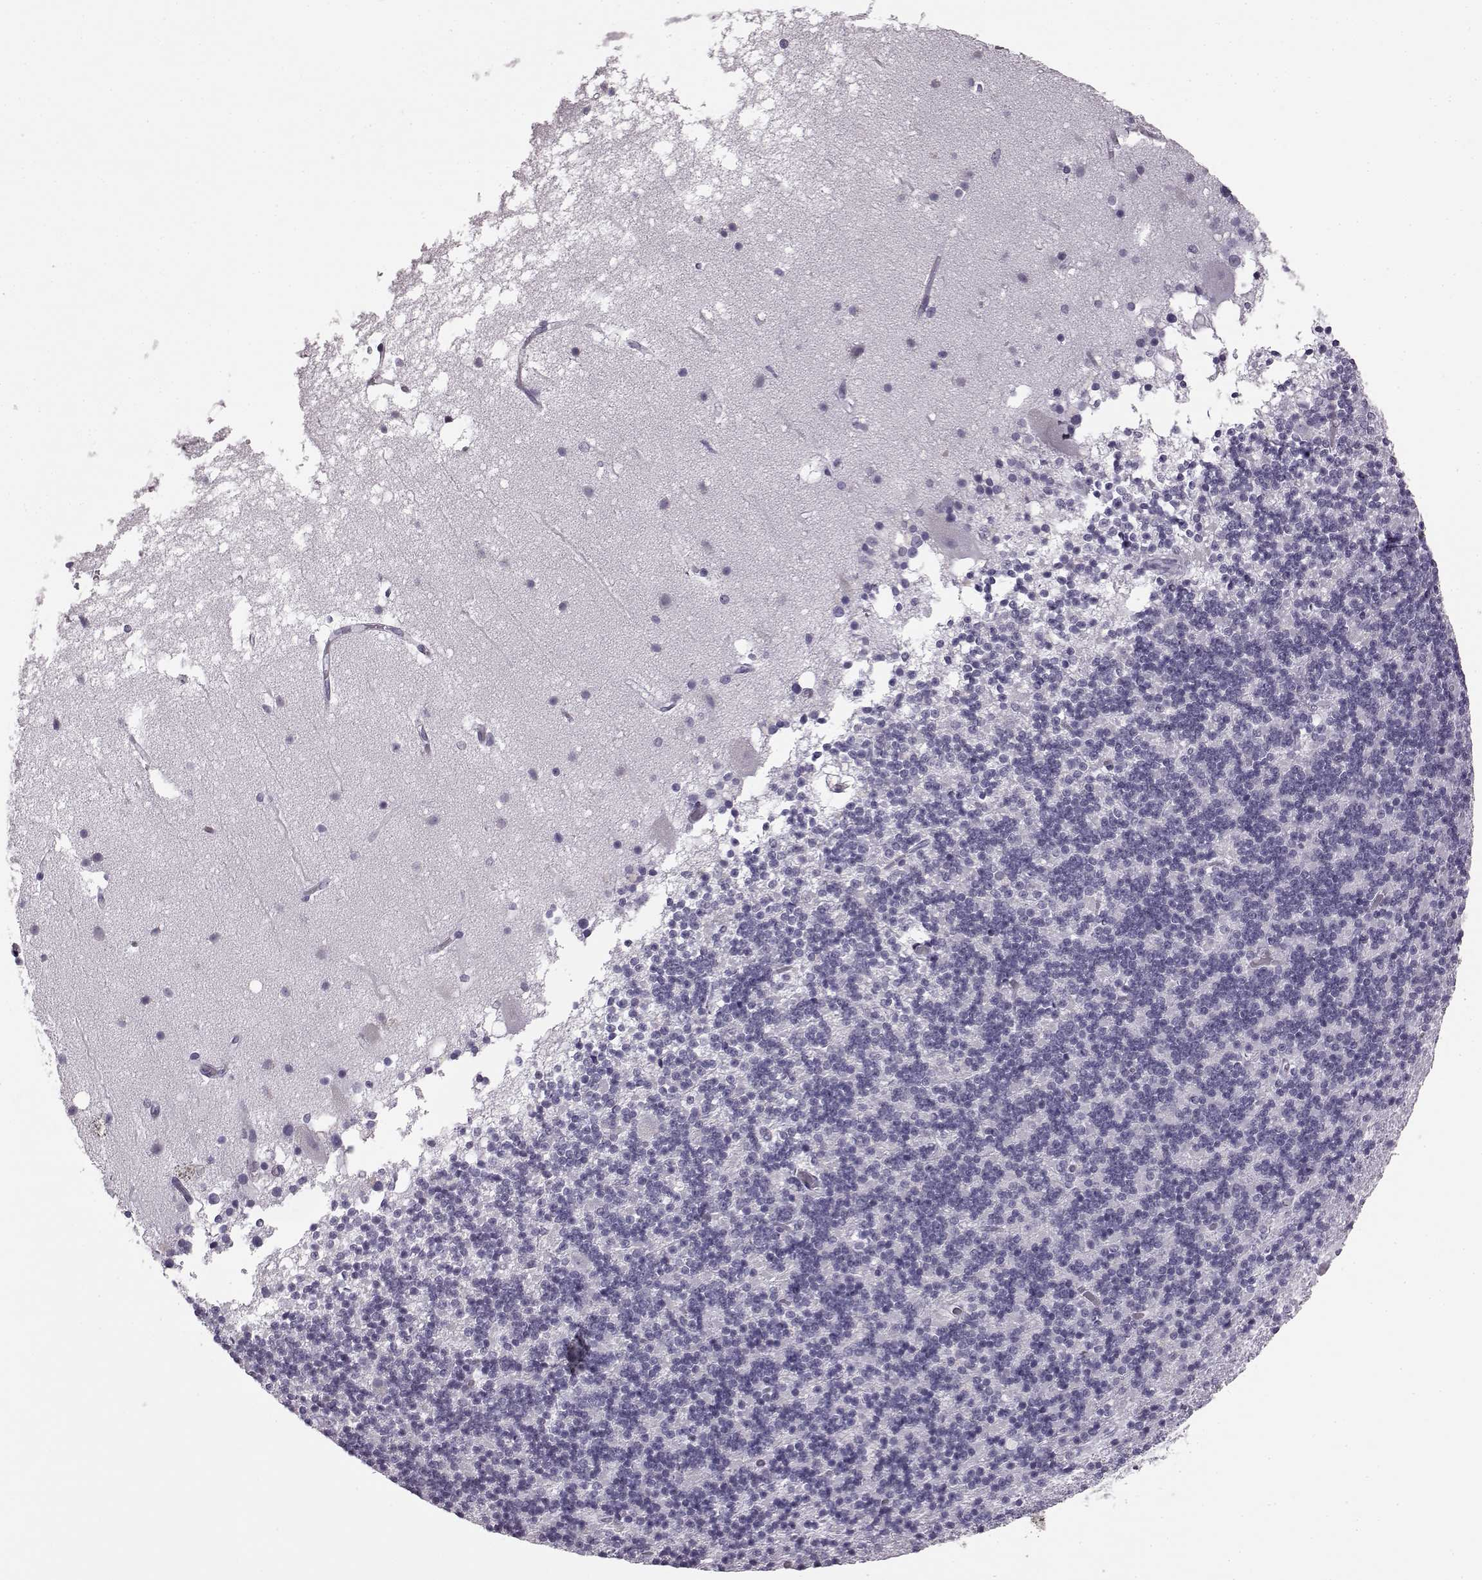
{"staining": {"intensity": "negative", "quantity": "none", "location": "none"}, "tissue": "cerebellum", "cell_type": "Cells in granular layer", "image_type": "normal", "snomed": [{"axis": "morphology", "description": "Normal tissue, NOS"}, {"axis": "topography", "description": "Cerebellum"}], "caption": "Protein analysis of unremarkable cerebellum reveals no significant positivity in cells in granular layer.", "gene": "JSRP1", "patient": {"sex": "male", "age": 70}}